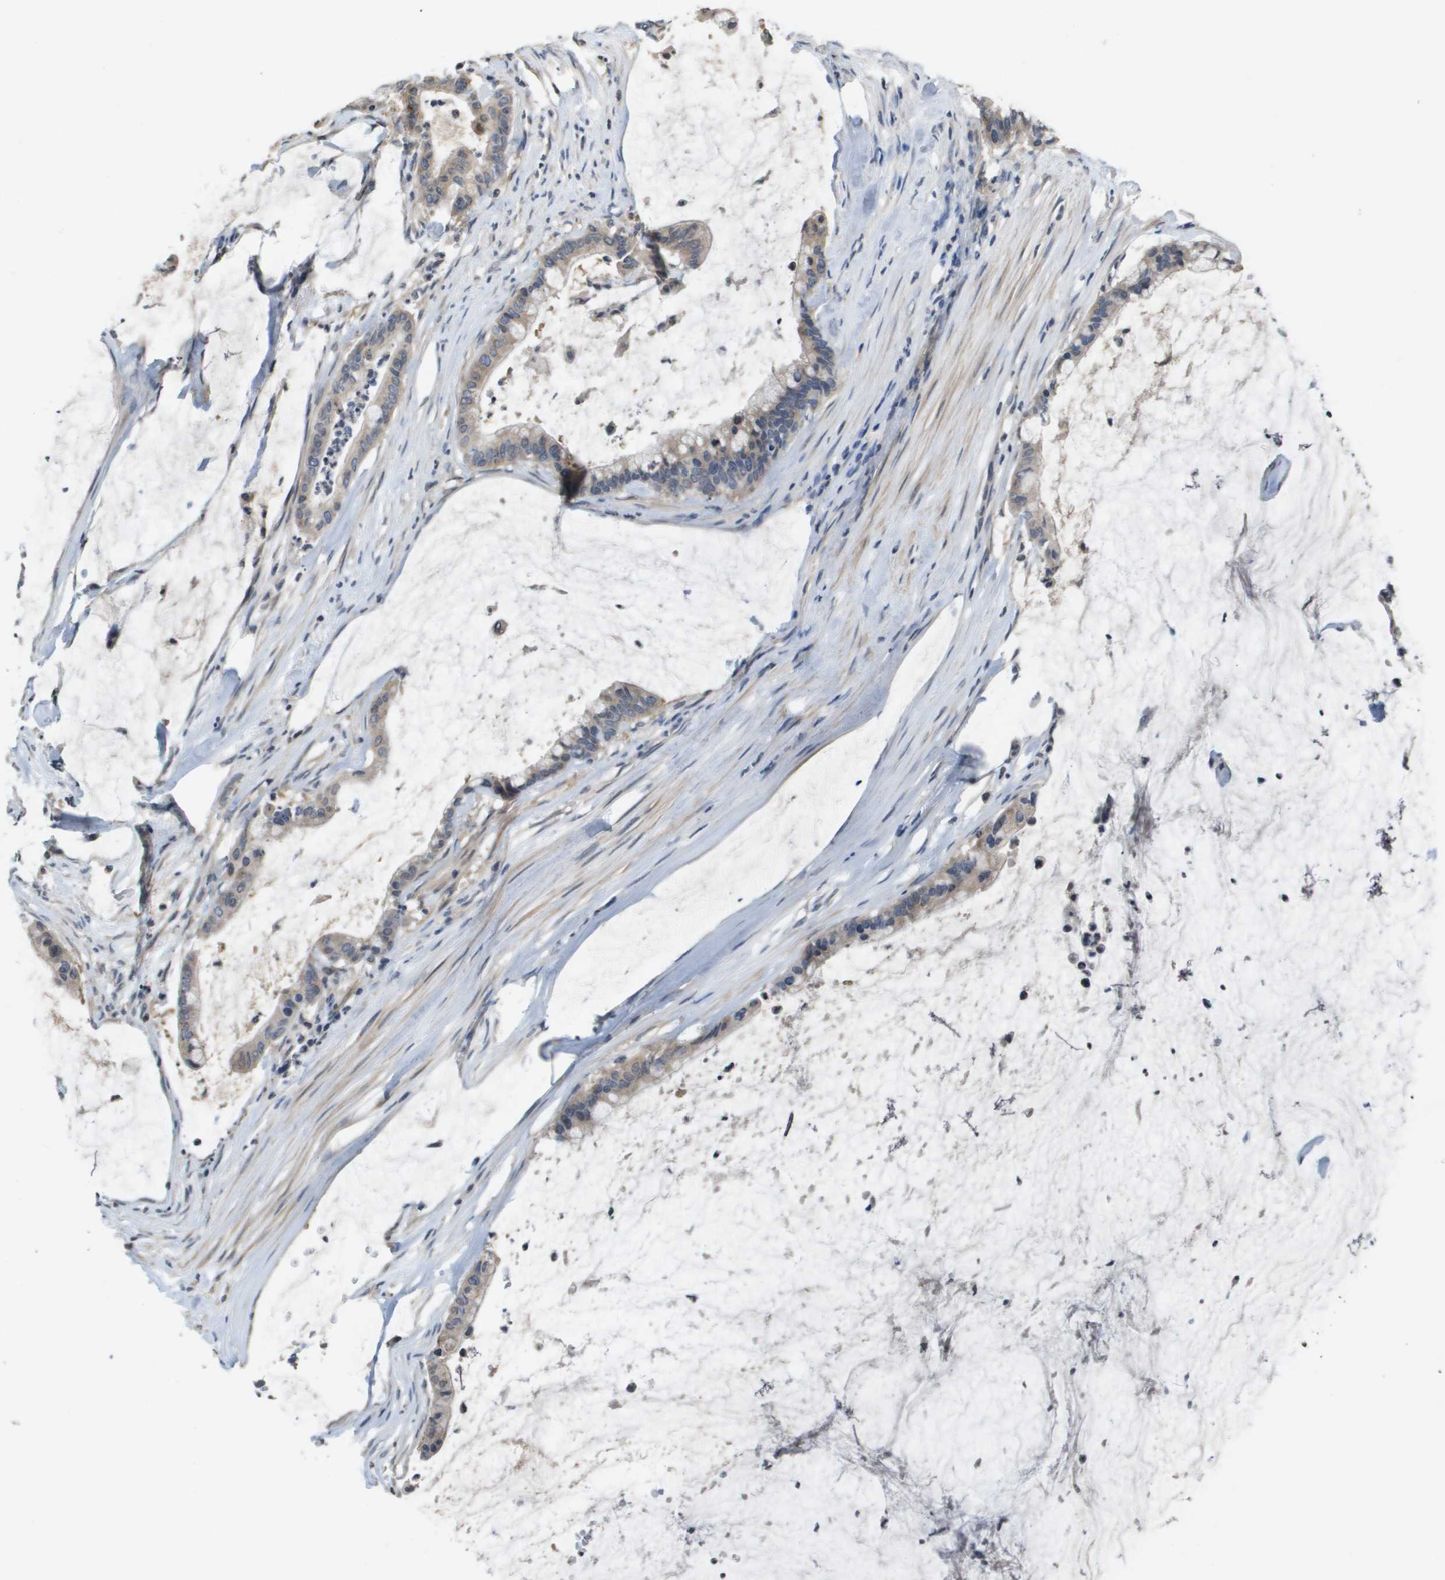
{"staining": {"intensity": "weak", "quantity": "25%-75%", "location": "cytoplasmic/membranous"}, "tissue": "pancreatic cancer", "cell_type": "Tumor cells", "image_type": "cancer", "snomed": [{"axis": "morphology", "description": "Adenocarcinoma, NOS"}, {"axis": "topography", "description": "Pancreas"}], "caption": "A brown stain shows weak cytoplasmic/membranous expression of a protein in human pancreatic adenocarcinoma tumor cells. The staining was performed using DAB (3,3'-diaminobenzidine), with brown indicating positive protein expression. Nuclei are stained blue with hematoxylin.", "gene": "CAPN11", "patient": {"sex": "male", "age": 41}}